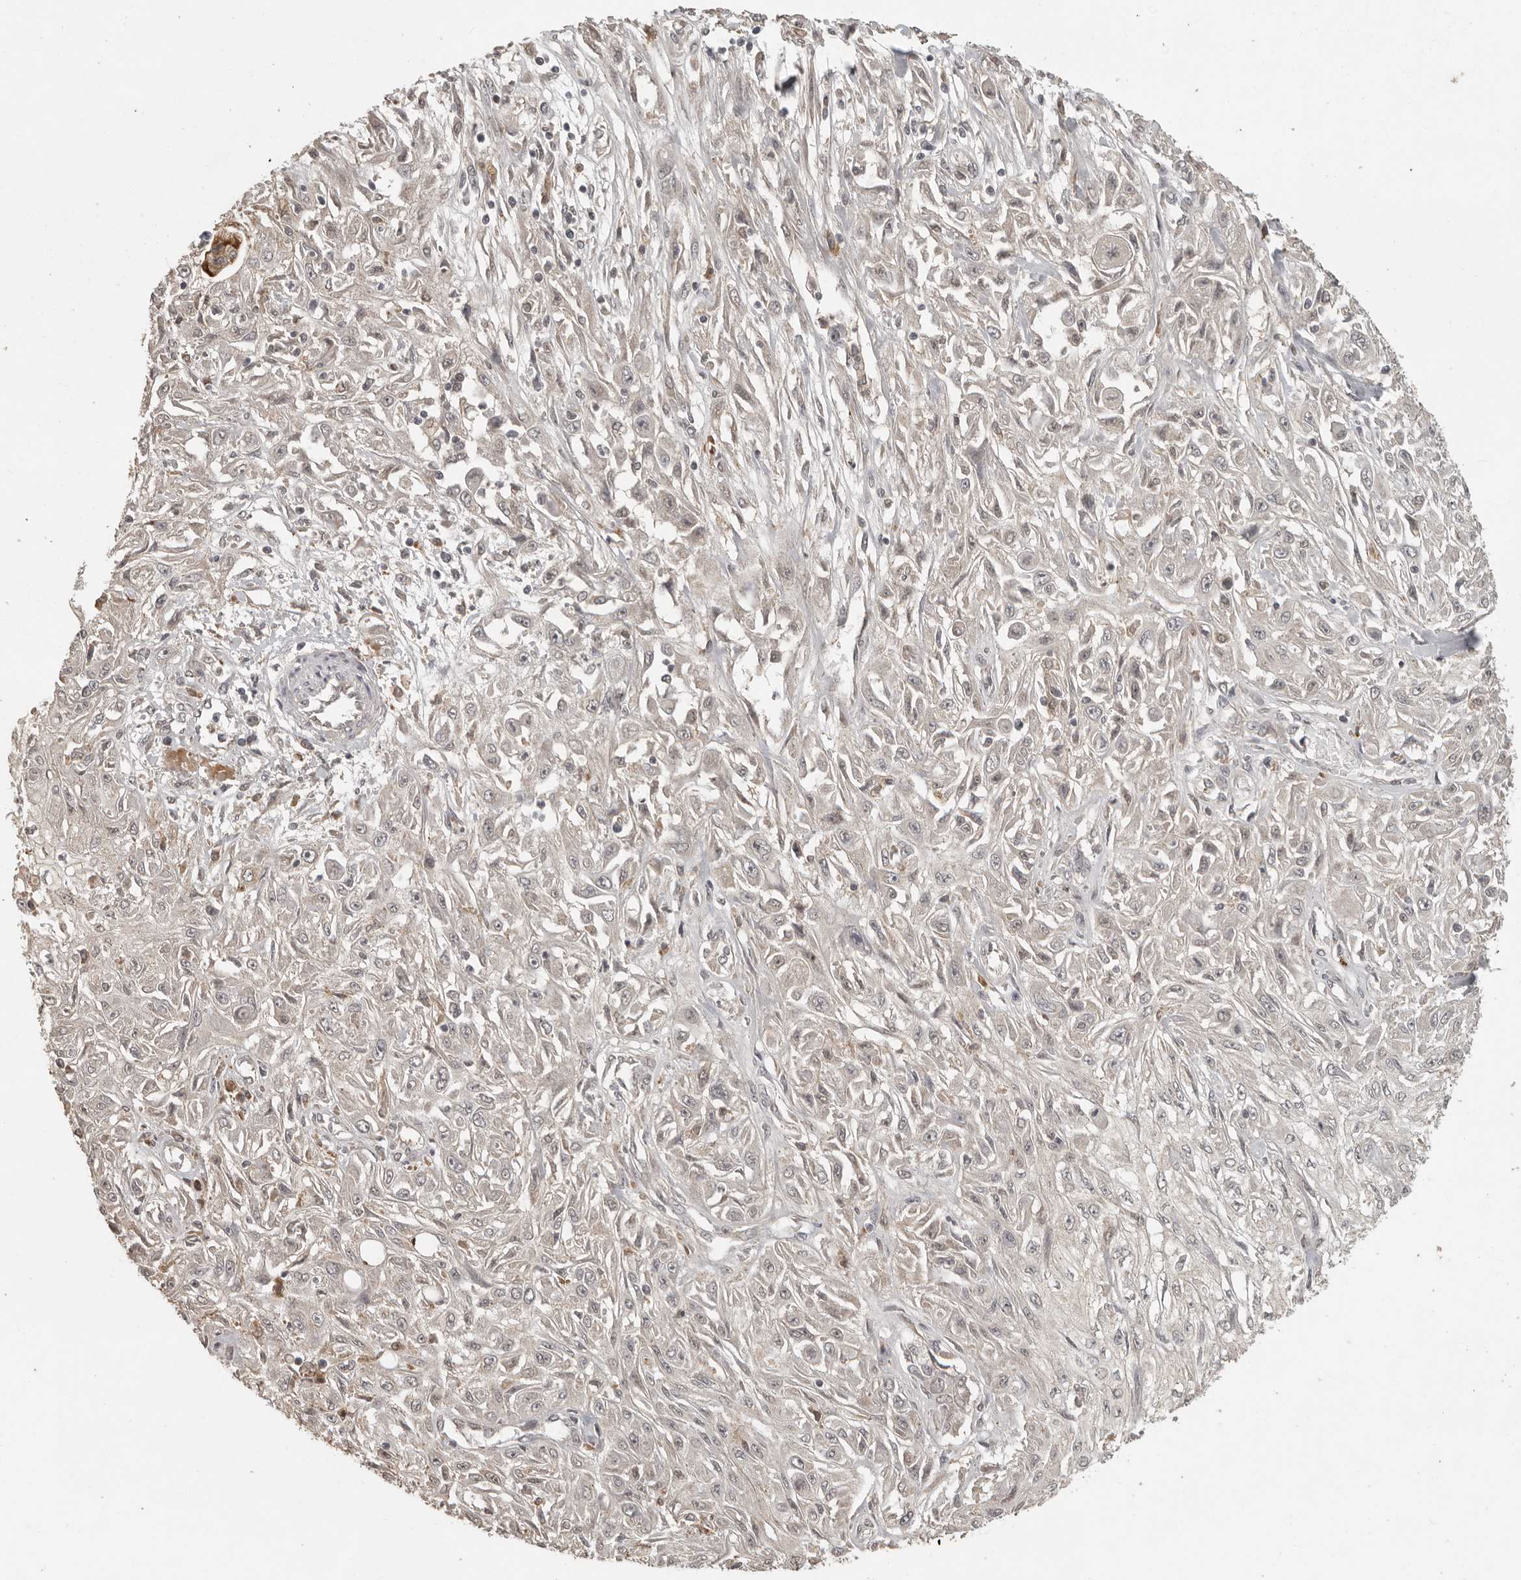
{"staining": {"intensity": "negative", "quantity": "none", "location": "none"}, "tissue": "skin cancer", "cell_type": "Tumor cells", "image_type": "cancer", "snomed": [{"axis": "morphology", "description": "Squamous cell carcinoma, NOS"}, {"axis": "morphology", "description": "Squamous cell carcinoma, metastatic, NOS"}, {"axis": "topography", "description": "Skin"}, {"axis": "topography", "description": "Lymph node"}], "caption": "DAB (3,3'-diaminobenzidine) immunohistochemical staining of squamous cell carcinoma (skin) displays no significant staining in tumor cells.", "gene": "CTF1", "patient": {"sex": "male", "age": 75}}